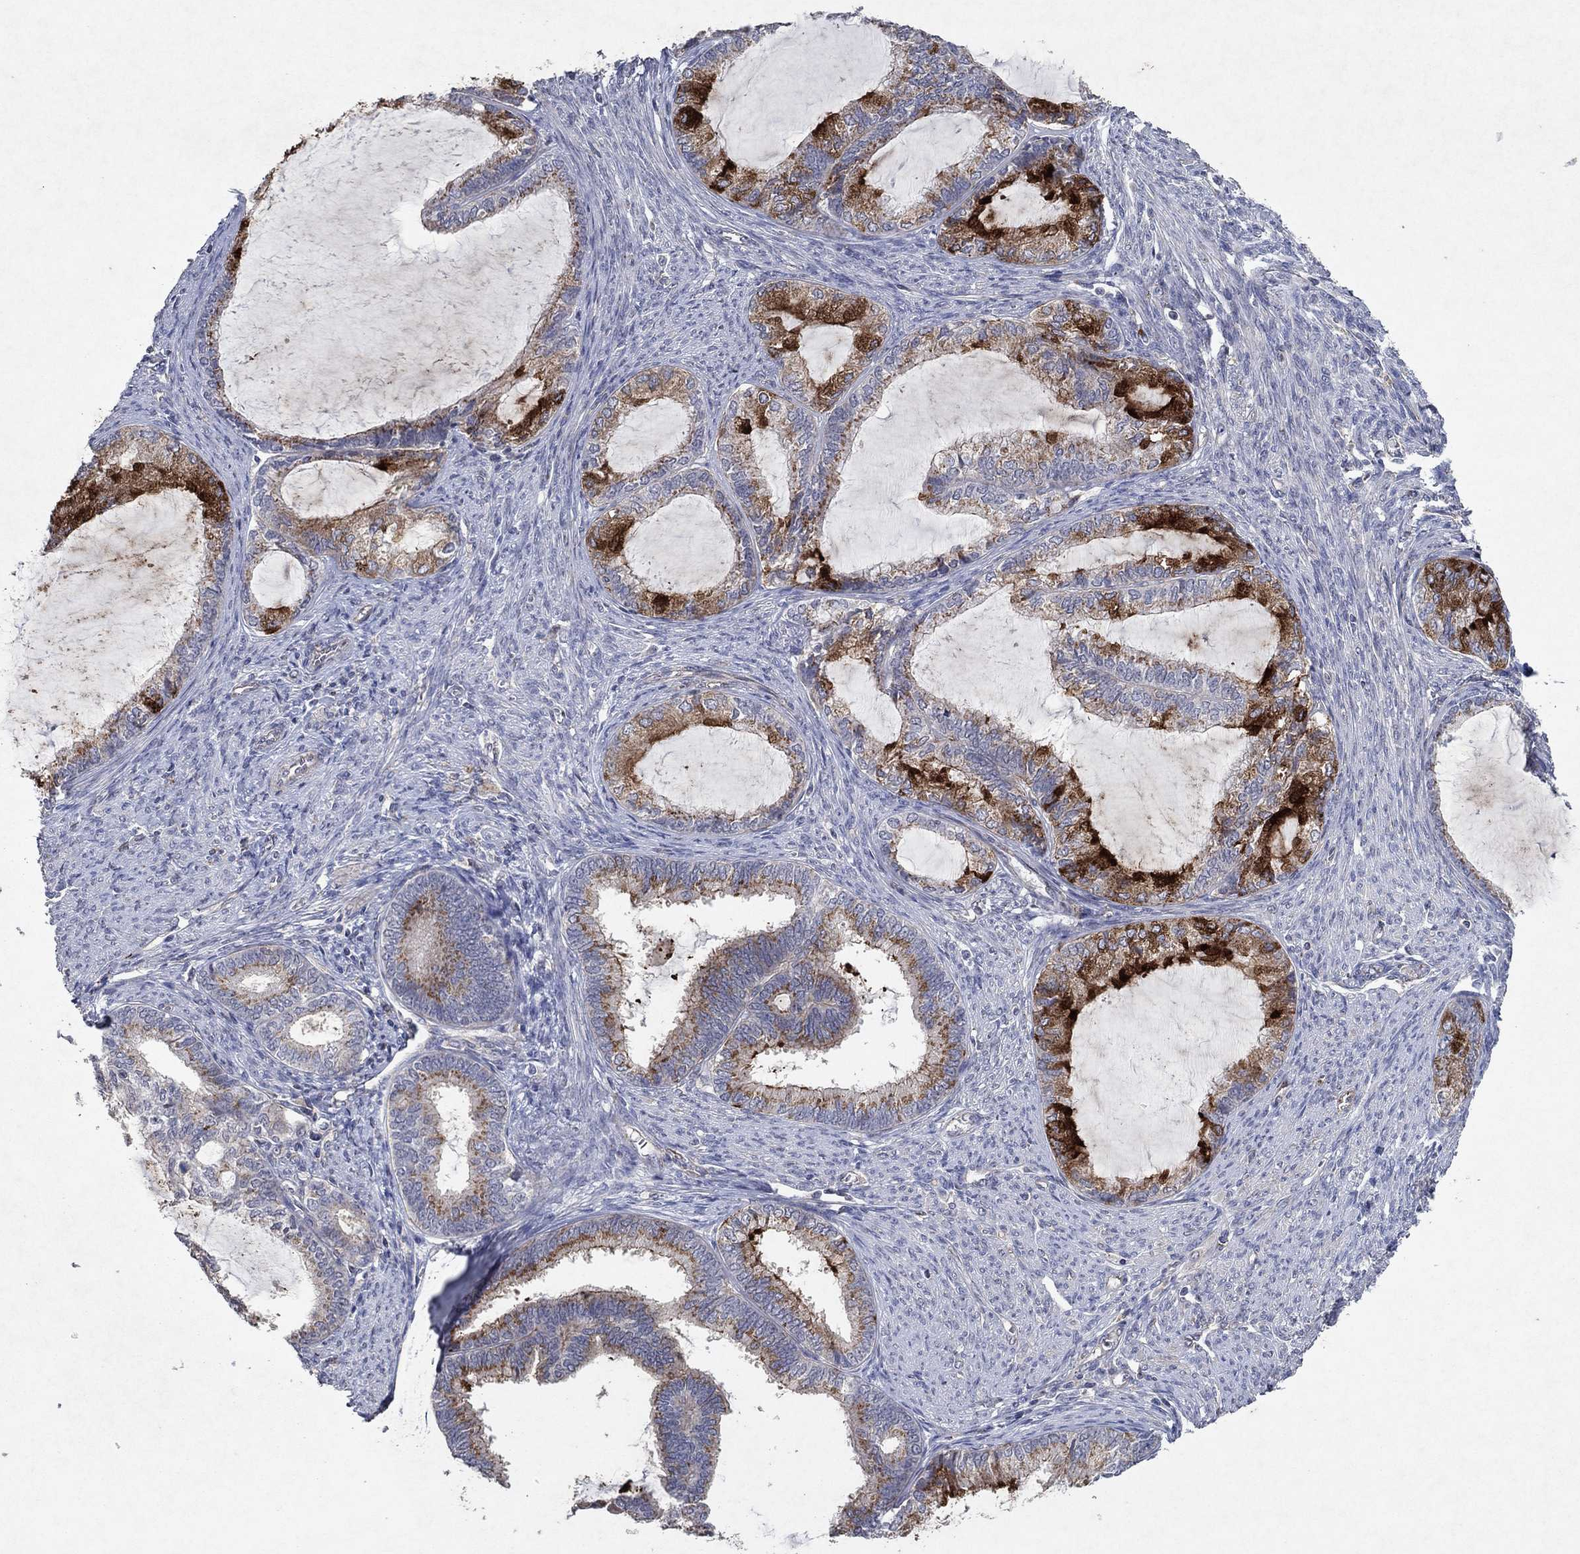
{"staining": {"intensity": "strong", "quantity": "25%-75%", "location": "cytoplasmic/membranous"}, "tissue": "endometrial cancer", "cell_type": "Tumor cells", "image_type": "cancer", "snomed": [{"axis": "morphology", "description": "Adenocarcinoma, NOS"}, {"axis": "topography", "description": "Endometrium"}], "caption": "Protein analysis of adenocarcinoma (endometrial) tissue reveals strong cytoplasmic/membranous expression in about 25%-75% of tumor cells.", "gene": "FRG1", "patient": {"sex": "female", "age": 86}}